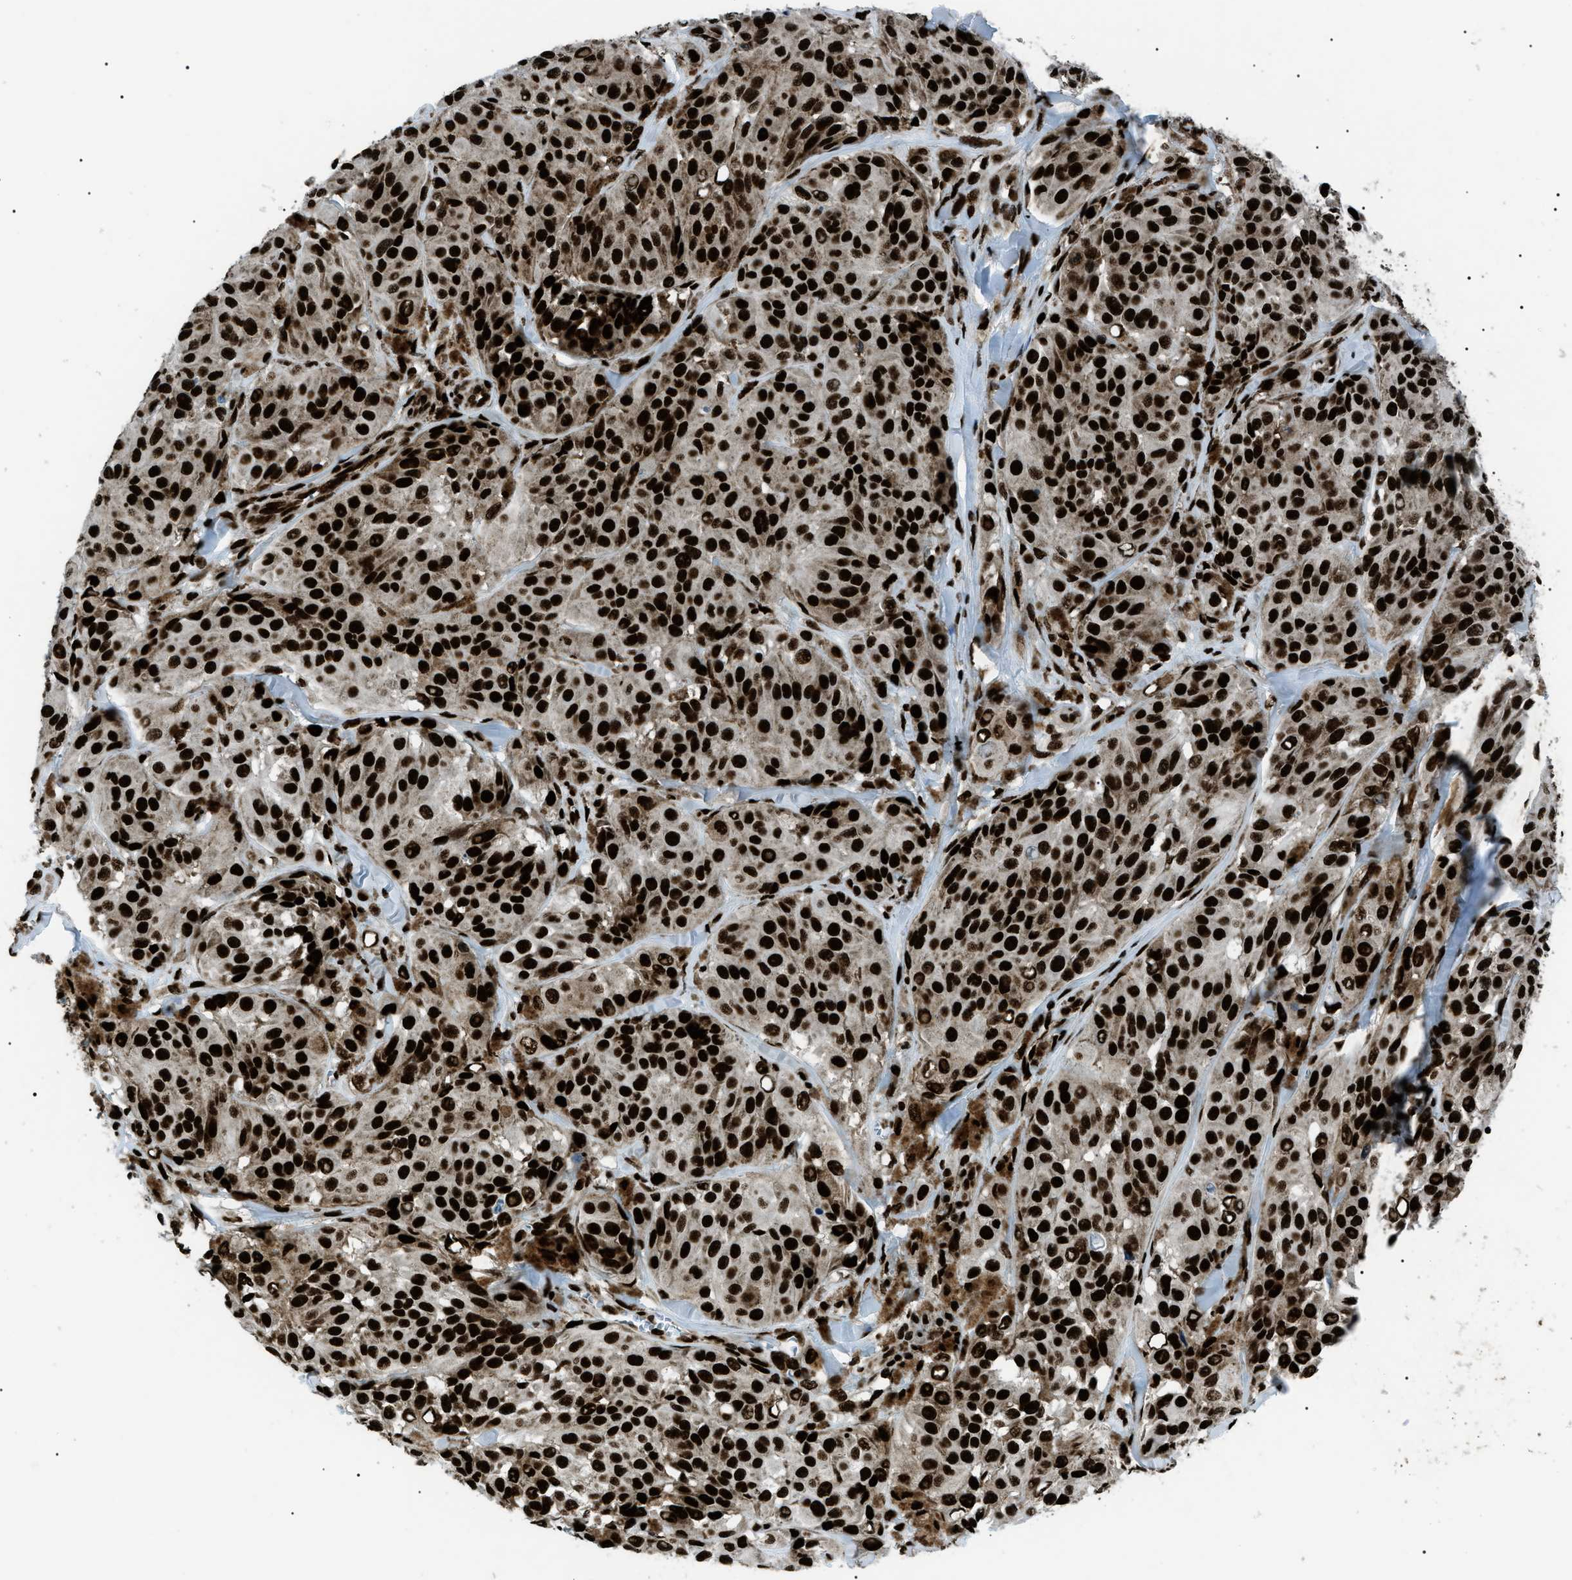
{"staining": {"intensity": "strong", "quantity": ">75%", "location": "nuclear"}, "tissue": "melanoma", "cell_type": "Tumor cells", "image_type": "cancer", "snomed": [{"axis": "morphology", "description": "Malignant melanoma, NOS"}, {"axis": "topography", "description": "Skin"}], "caption": "Protein expression by immunohistochemistry demonstrates strong nuclear expression in approximately >75% of tumor cells in melanoma.", "gene": "HNRNPK", "patient": {"sex": "male", "age": 84}}